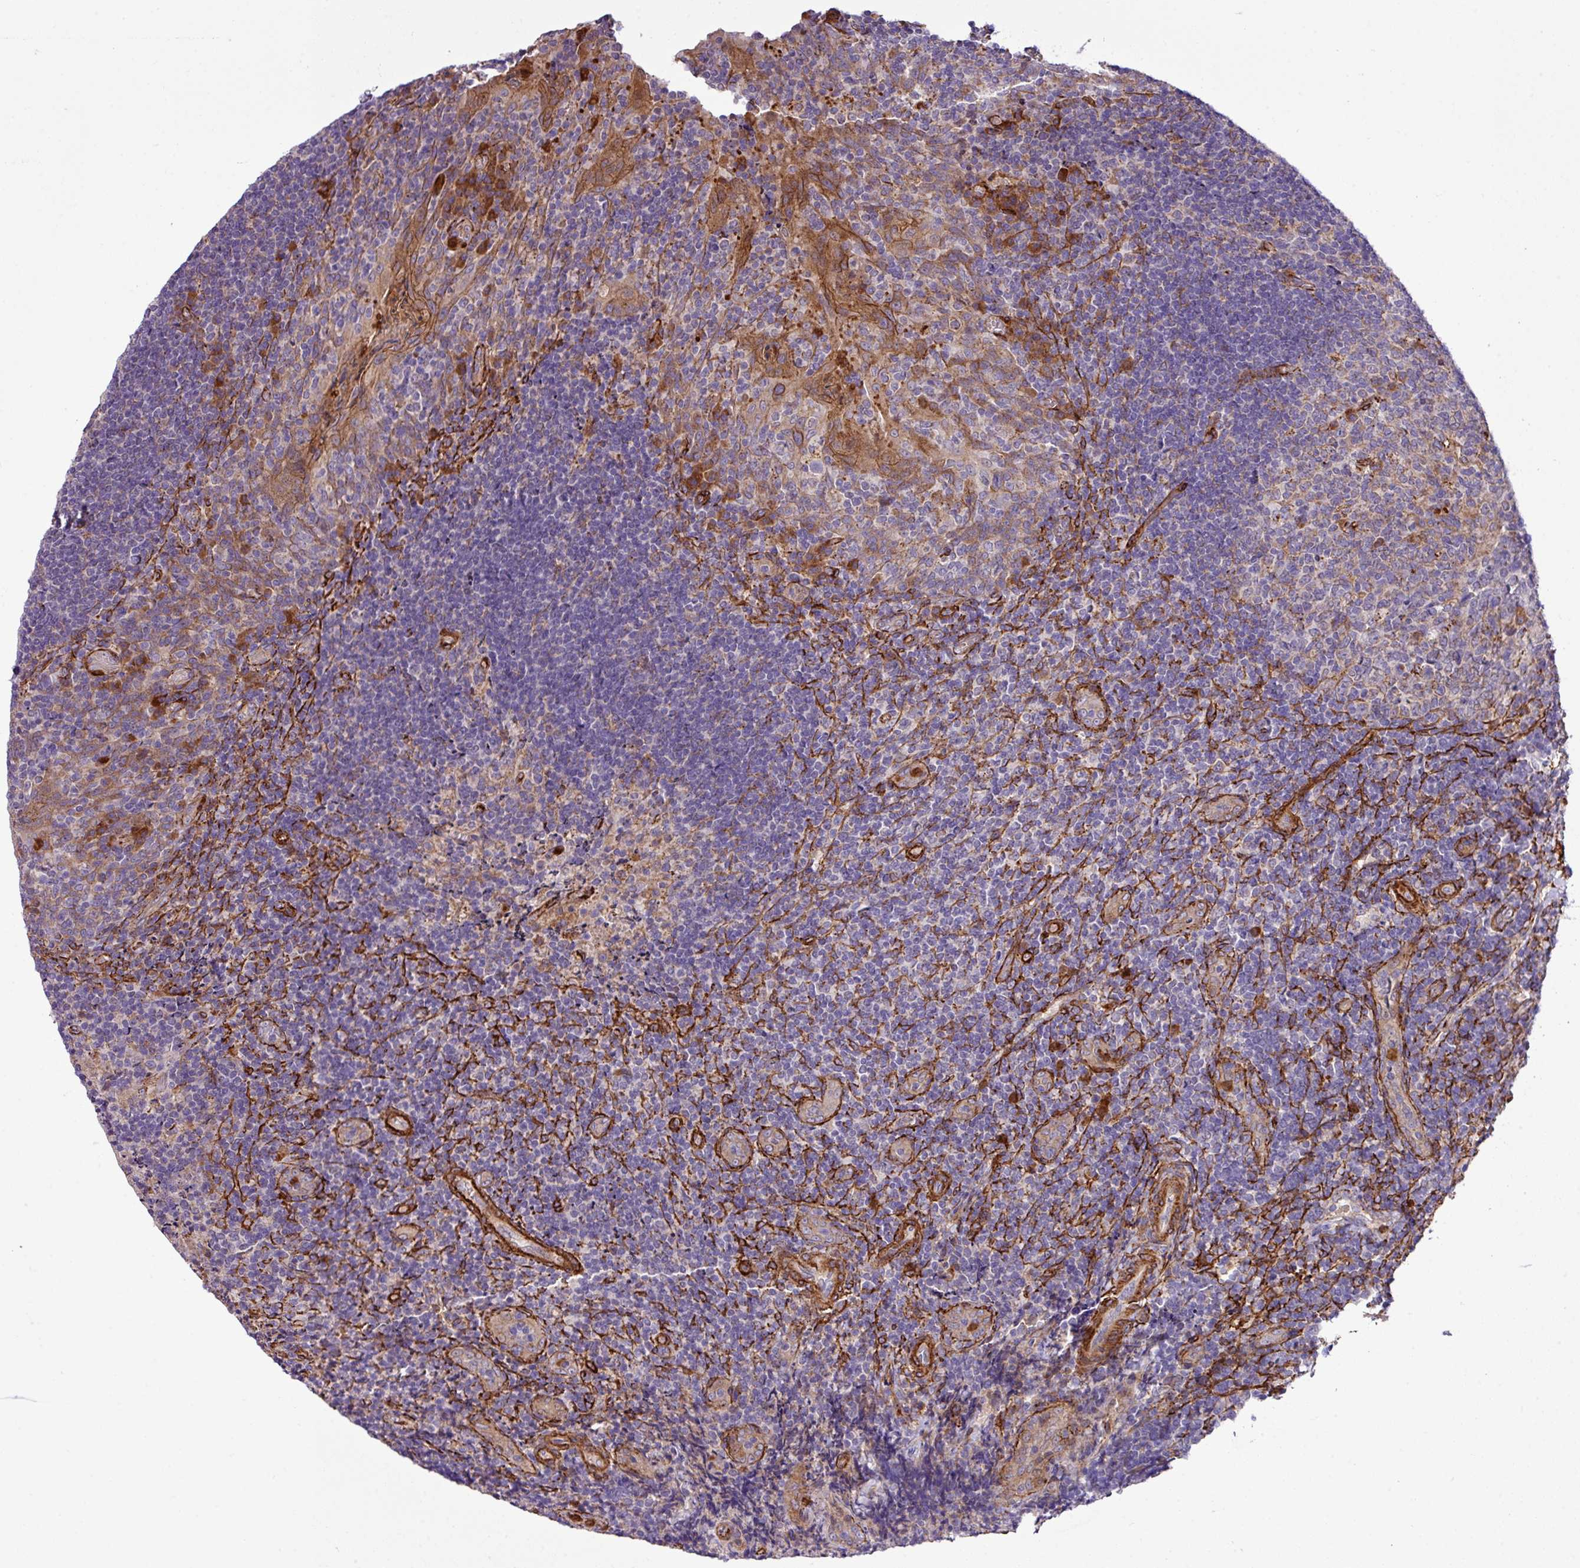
{"staining": {"intensity": "moderate", "quantity": "<25%", "location": "cytoplasmic/membranous"}, "tissue": "tonsil", "cell_type": "Germinal center cells", "image_type": "normal", "snomed": [{"axis": "morphology", "description": "Normal tissue, NOS"}, {"axis": "topography", "description": "Tonsil"}], "caption": "Approximately <25% of germinal center cells in unremarkable human tonsil display moderate cytoplasmic/membranous protein expression as visualized by brown immunohistochemical staining.", "gene": "FAM47E", "patient": {"sex": "male", "age": 17}}